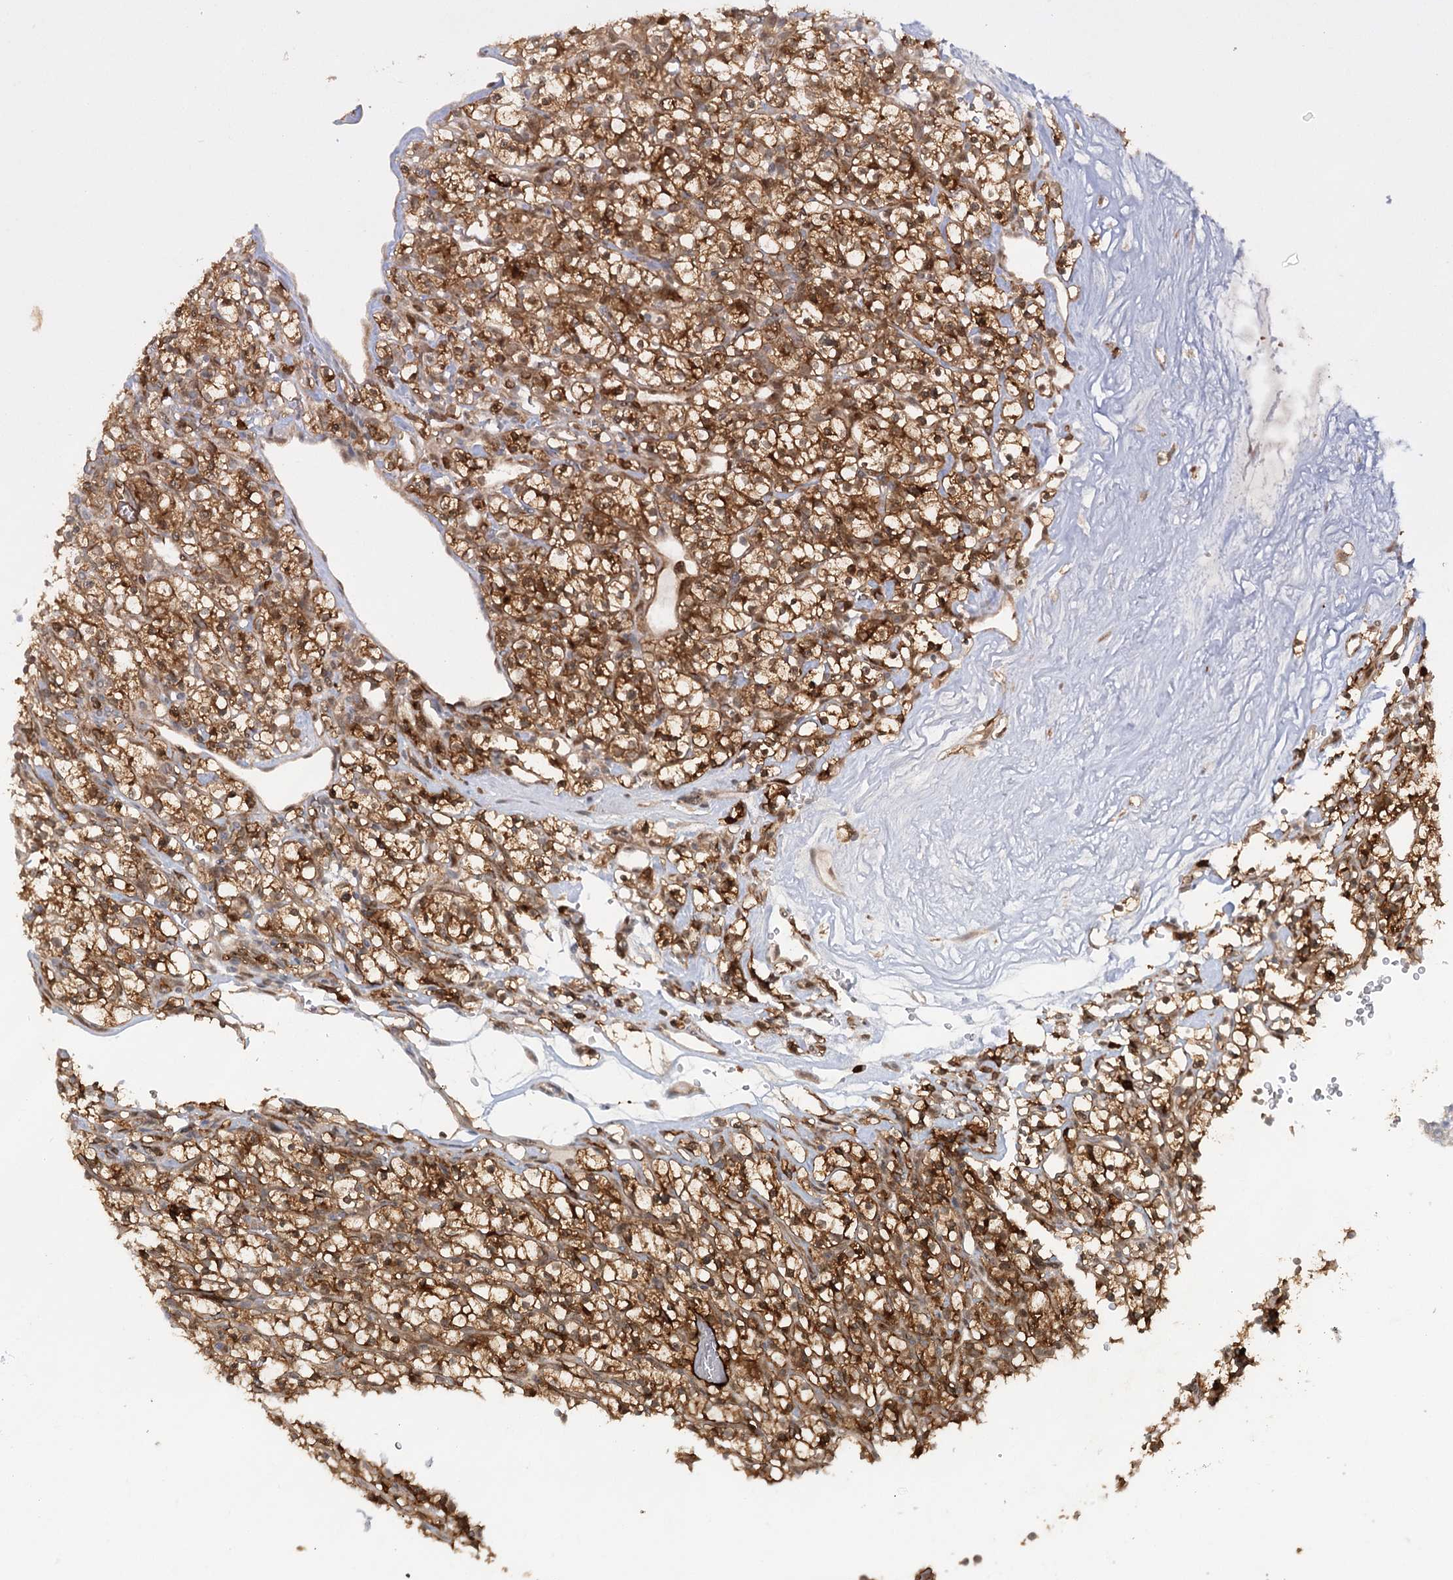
{"staining": {"intensity": "strong", "quantity": ">75%", "location": "cytoplasmic/membranous"}, "tissue": "renal cancer", "cell_type": "Tumor cells", "image_type": "cancer", "snomed": [{"axis": "morphology", "description": "Adenocarcinoma, NOS"}, {"axis": "topography", "description": "Kidney"}], "caption": "Immunohistochemical staining of human renal adenocarcinoma displays strong cytoplasmic/membranous protein expression in about >75% of tumor cells. The protein is stained brown, and the nuclei are stained in blue (DAB IHC with brightfield microscopy, high magnification).", "gene": "GBE1", "patient": {"sex": "female", "age": 57}}